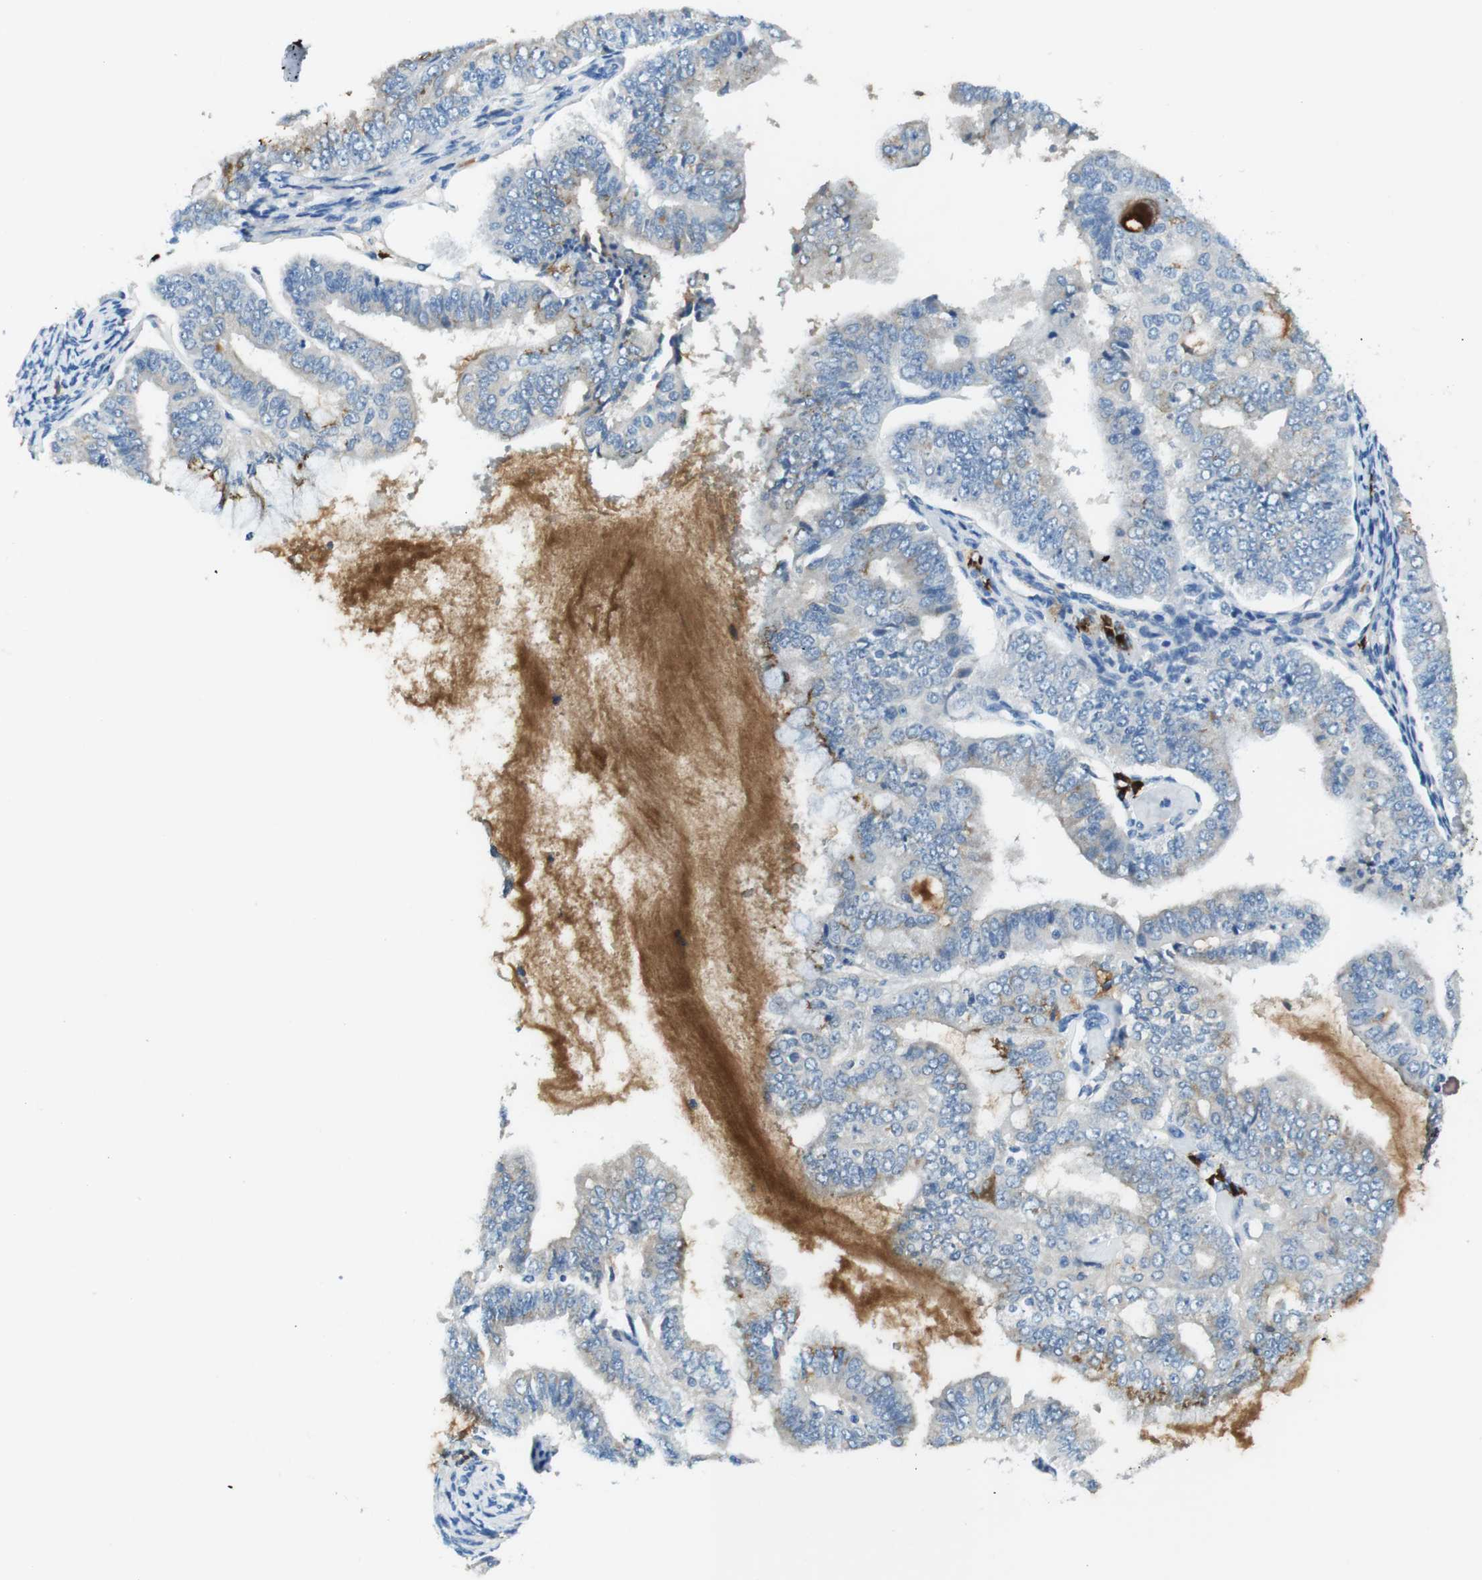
{"staining": {"intensity": "weak", "quantity": "<25%", "location": "cytoplasmic/membranous"}, "tissue": "endometrial cancer", "cell_type": "Tumor cells", "image_type": "cancer", "snomed": [{"axis": "morphology", "description": "Adenocarcinoma, NOS"}, {"axis": "topography", "description": "Endometrium"}], "caption": "The image demonstrates no significant staining in tumor cells of endometrial cancer.", "gene": "SLC35A3", "patient": {"sex": "female", "age": 63}}